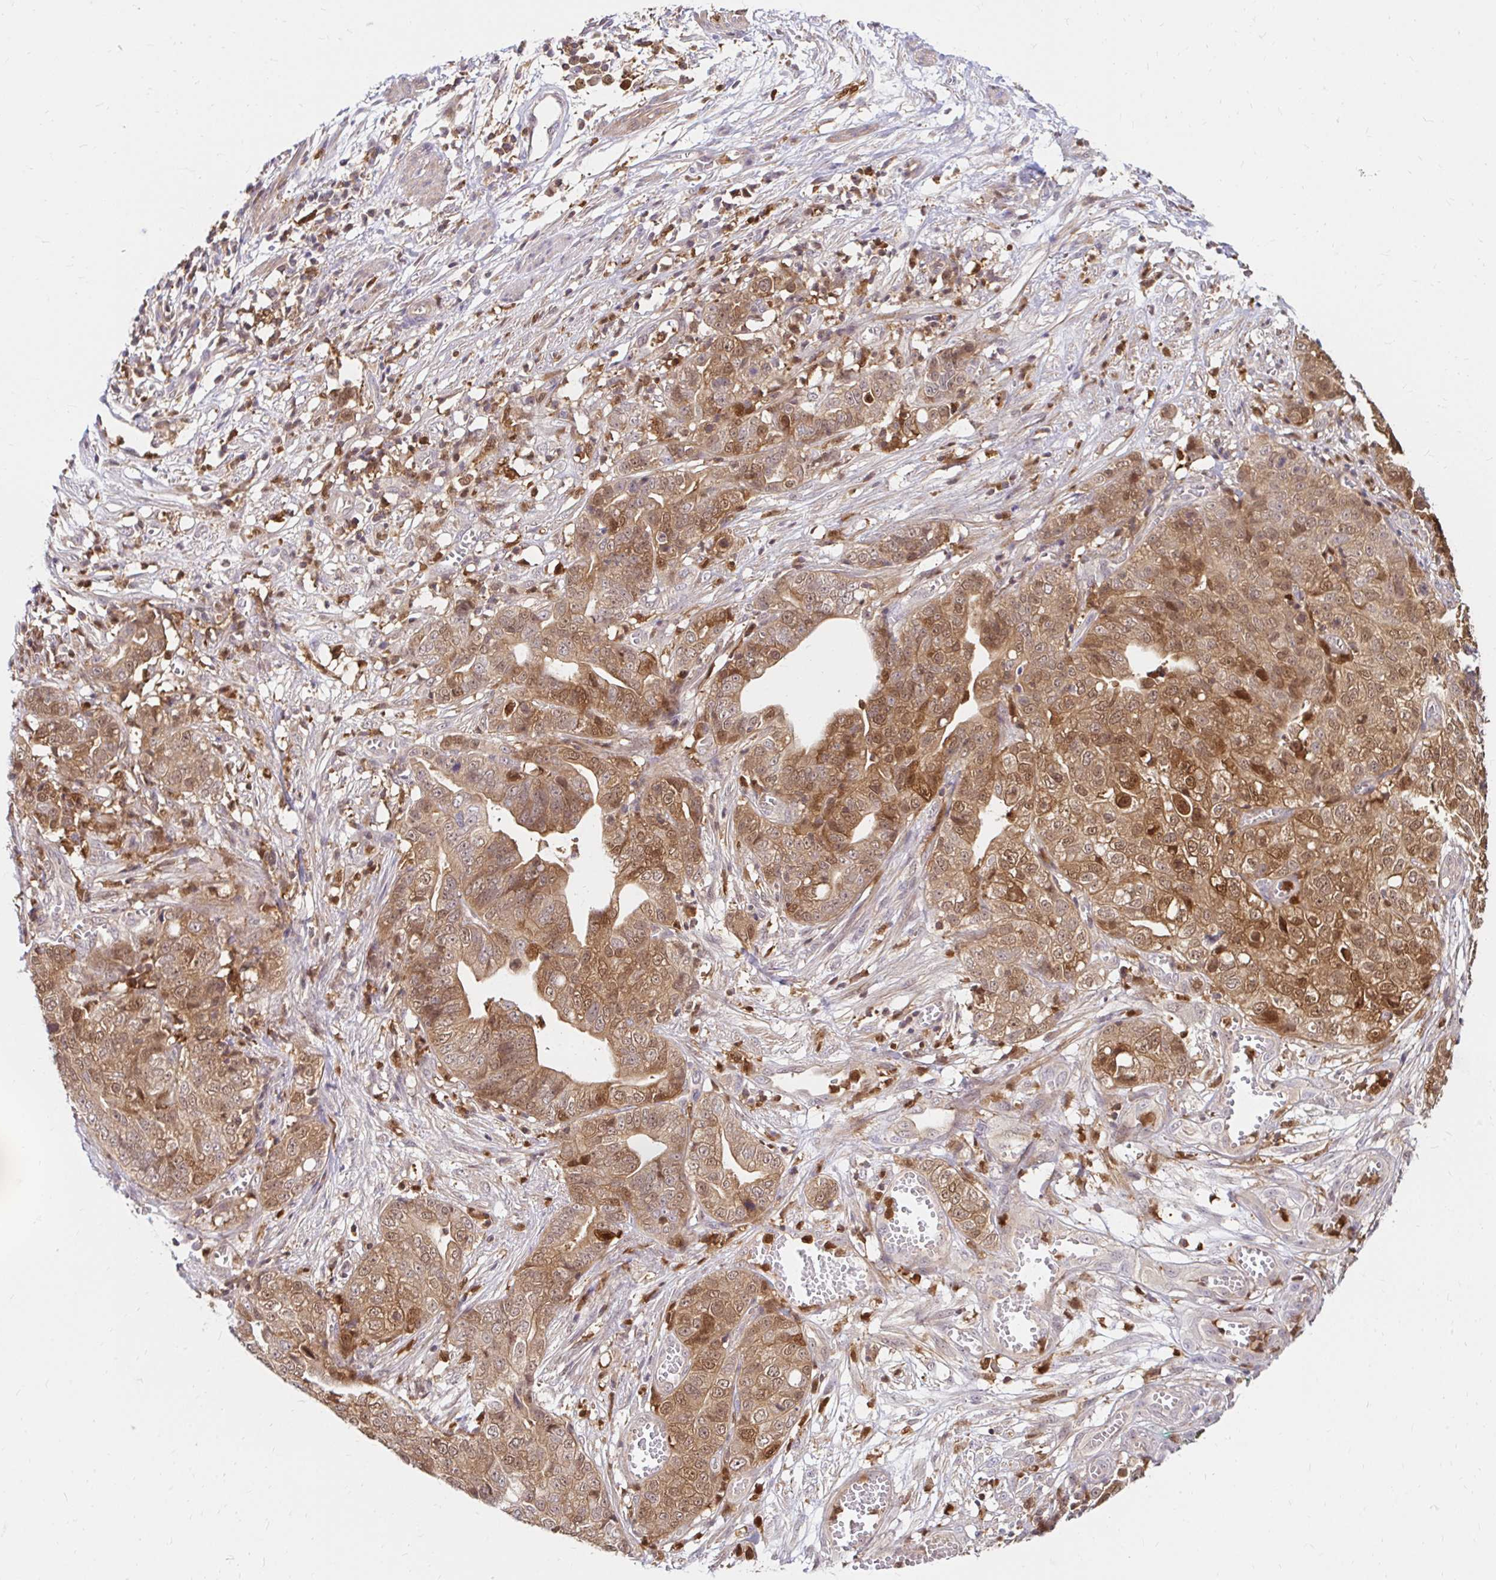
{"staining": {"intensity": "moderate", "quantity": ">75%", "location": "cytoplasmic/membranous,nuclear"}, "tissue": "stomach cancer", "cell_type": "Tumor cells", "image_type": "cancer", "snomed": [{"axis": "morphology", "description": "Adenocarcinoma, NOS"}, {"axis": "topography", "description": "Stomach, upper"}], "caption": "Tumor cells show medium levels of moderate cytoplasmic/membranous and nuclear expression in about >75% of cells in human stomach cancer (adenocarcinoma).", "gene": "PYCARD", "patient": {"sex": "female", "age": 67}}